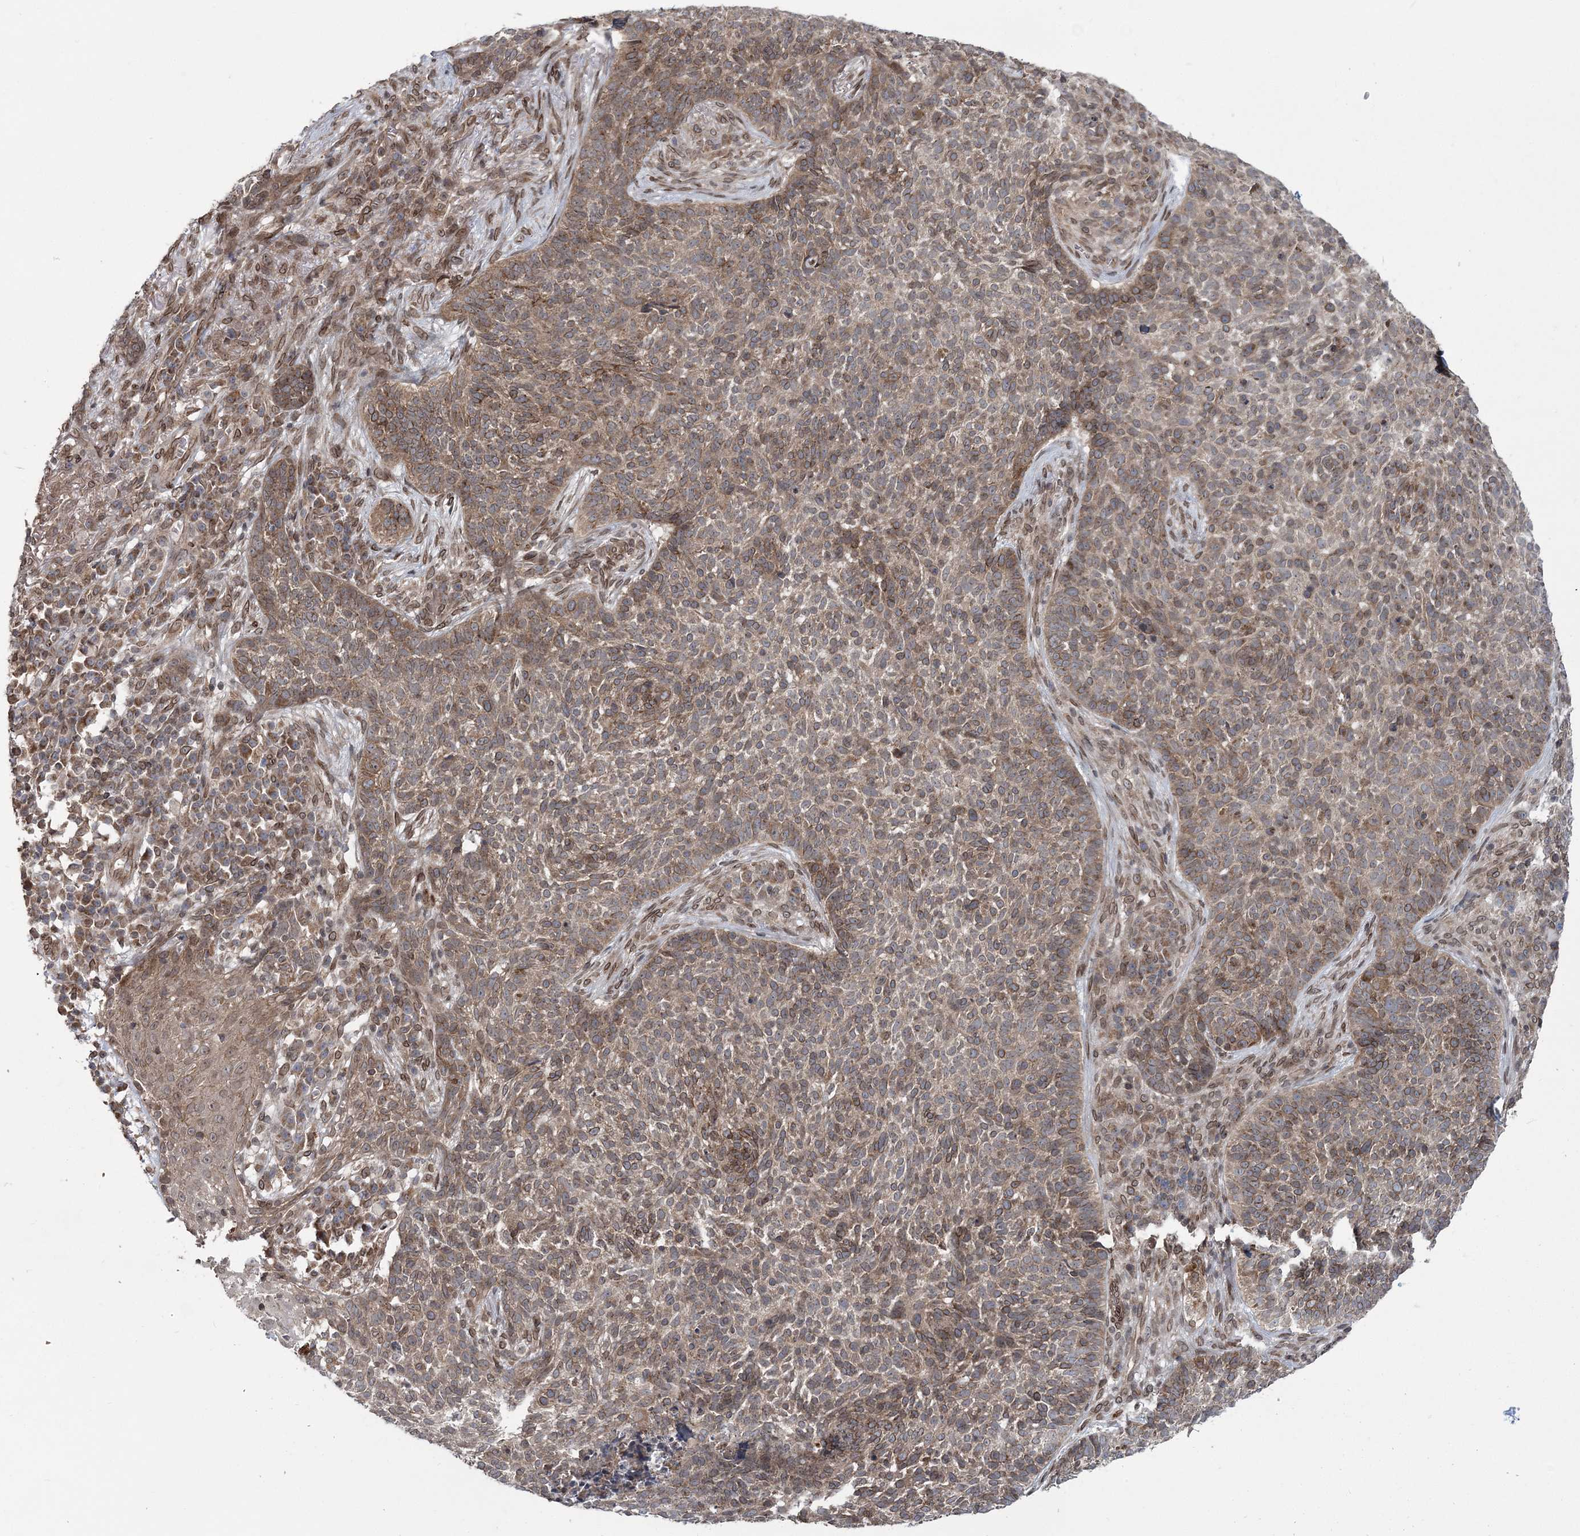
{"staining": {"intensity": "weak", "quantity": ">75%", "location": "cytoplasmic/membranous,nuclear"}, "tissue": "skin cancer", "cell_type": "Tumor cells", "image_type": "cancer", "snomed": [{"axis": "morphology", "description": "Basal cell carcinoma"}, {"axis": "topography", "description": "Skin"}], "caption": "High-power microscopy captured an immunohistochemistry image of skin basal cell carcinoma, revealing weak cytoplasmic/membranous and nuclear positivity in approximately >75% of tumor cells.", "gene": "DNAJC27", "patient": {"sex": "male", "age": 85}}